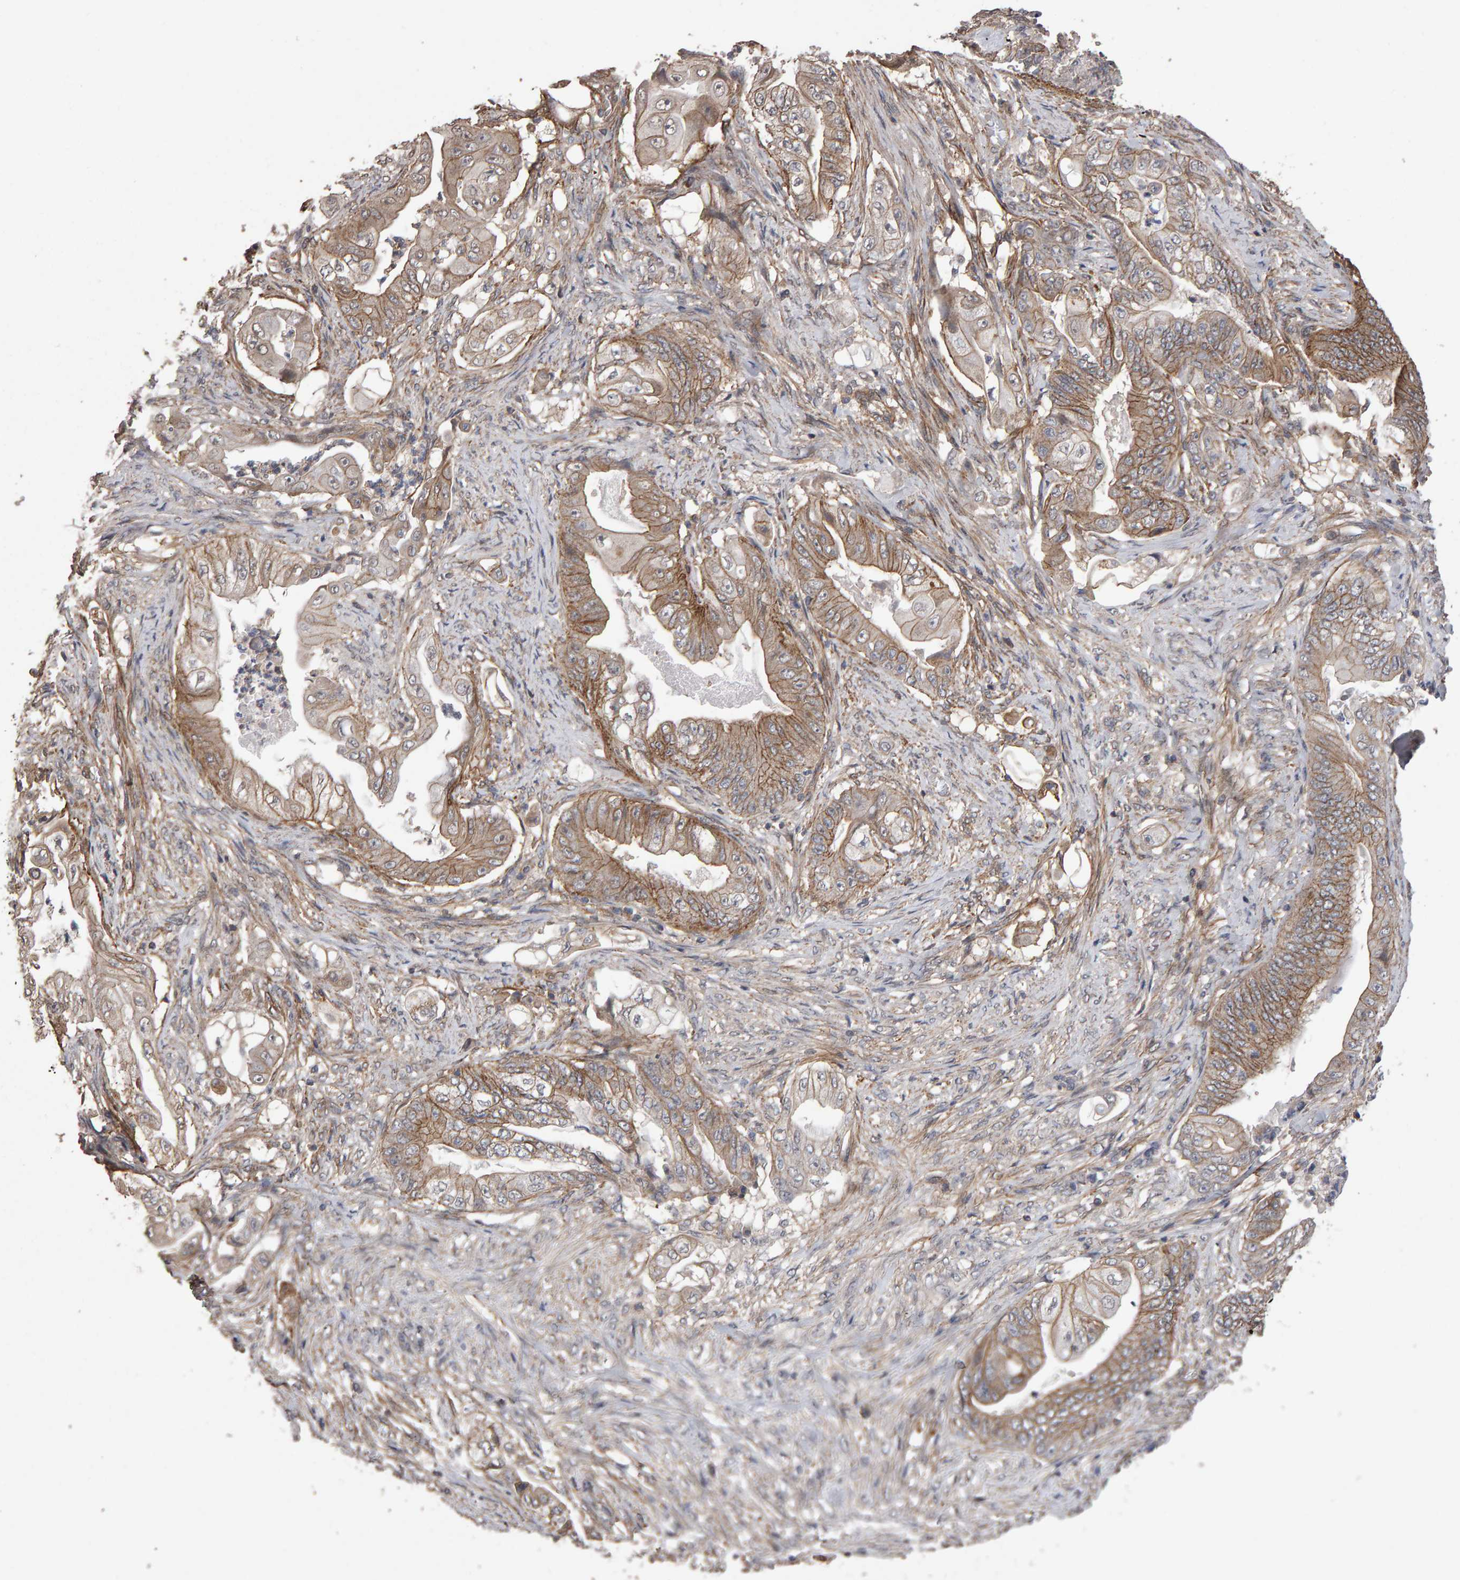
{"staining": {"intensity": "moderate", "quantity": ">75%", "location": "cytoplasmic/membranous"}, "tissue": "stomach cancer", "cell_type": "Tumor cells", "image_type": "cancer", "snomed": [{"axis": "morphology", "description": "Adenocarcinoma, NOS"}, {"axis": "topography", "description": "Stomach"}], "caption": "Protein expression analysis of stomach cancer (adenocarcinoma) demonstrates moderate cytoplasmic/membranous expression in about >75% of tumor cells.", "gene": "SCRIB", "patient": {"sex": "female", "age": 73}}